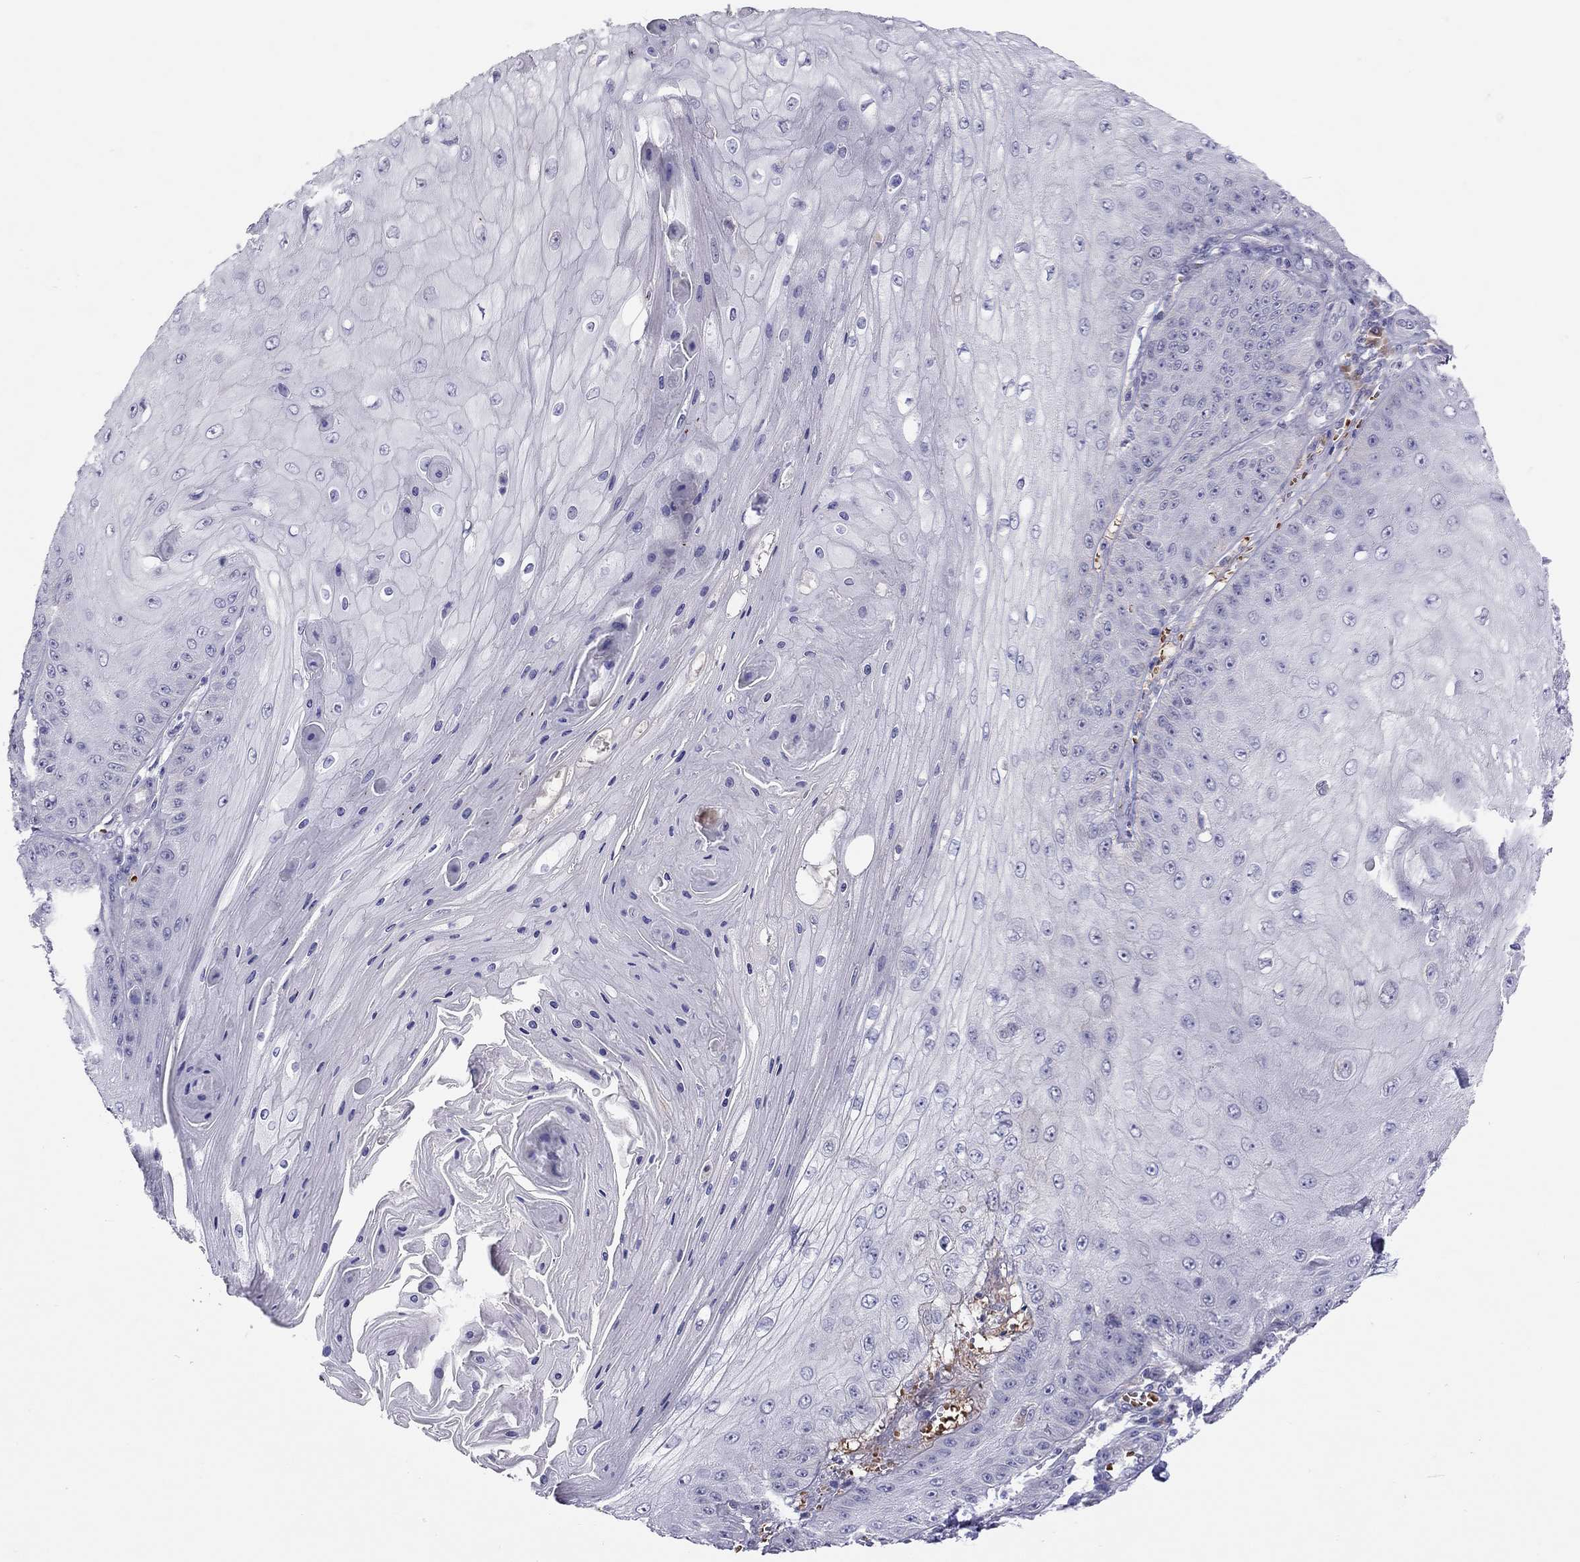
{"staining": {"intensity": "negative", "quantity": "none", "location": "none"}, "tissue": "skin cancer", "cell_type": "Tumor cells", "image_type": "cancer", "snomed": [{"axis": "morphology", "description": "Squamous cell carcinoma, NOS"}, {"axis": "topography", "description": "Skin"}], "caption": "Tumor cells are negative for protein expression in human squamous cell carcinoma (skin).", "gene": "FRMD1", "patient": {"sex": "male", "age": 70}}